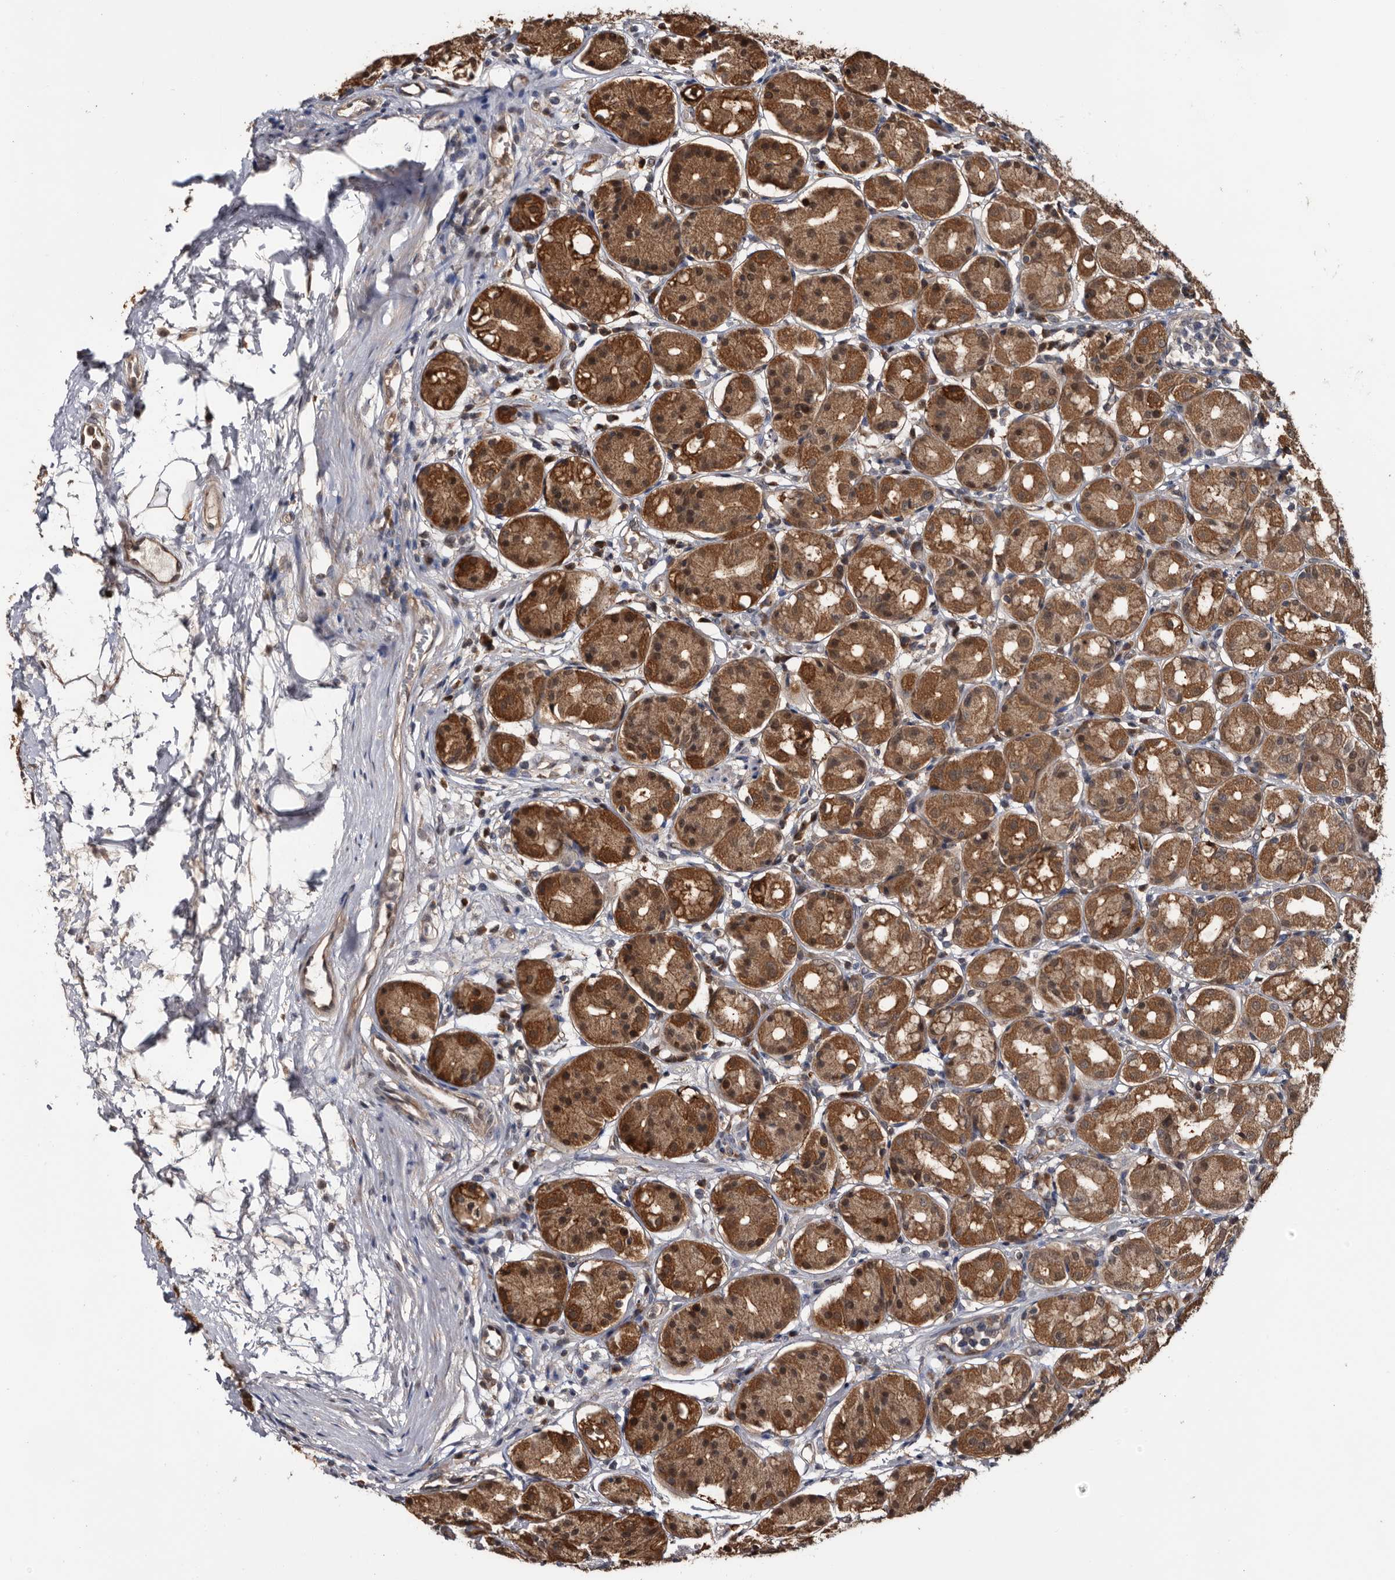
{"staining": {"intensity": "strong", "quantity": ">75%", "location": "cytoplasmic/membranous,nuclear"}, "tissue": "stomach", "cell_type": "Glandular cells", "image_type": "normal", "snomed": [{"axis": "morphology", "description": "Normal tissue, NOS"}, {"axis": "topography", "description": "Stomach"}, {"axis": "topography", "description": "Stomach, lower"}], "caption": "This micrograph displays immunohistochemistry staining of unremarkable human stomach, with high strong cytoplasmic/membranous,nuclear expression in about >75% of glandular cells.", "gene": "TTI2", "patient": {"sex": "female", "age": 56}}